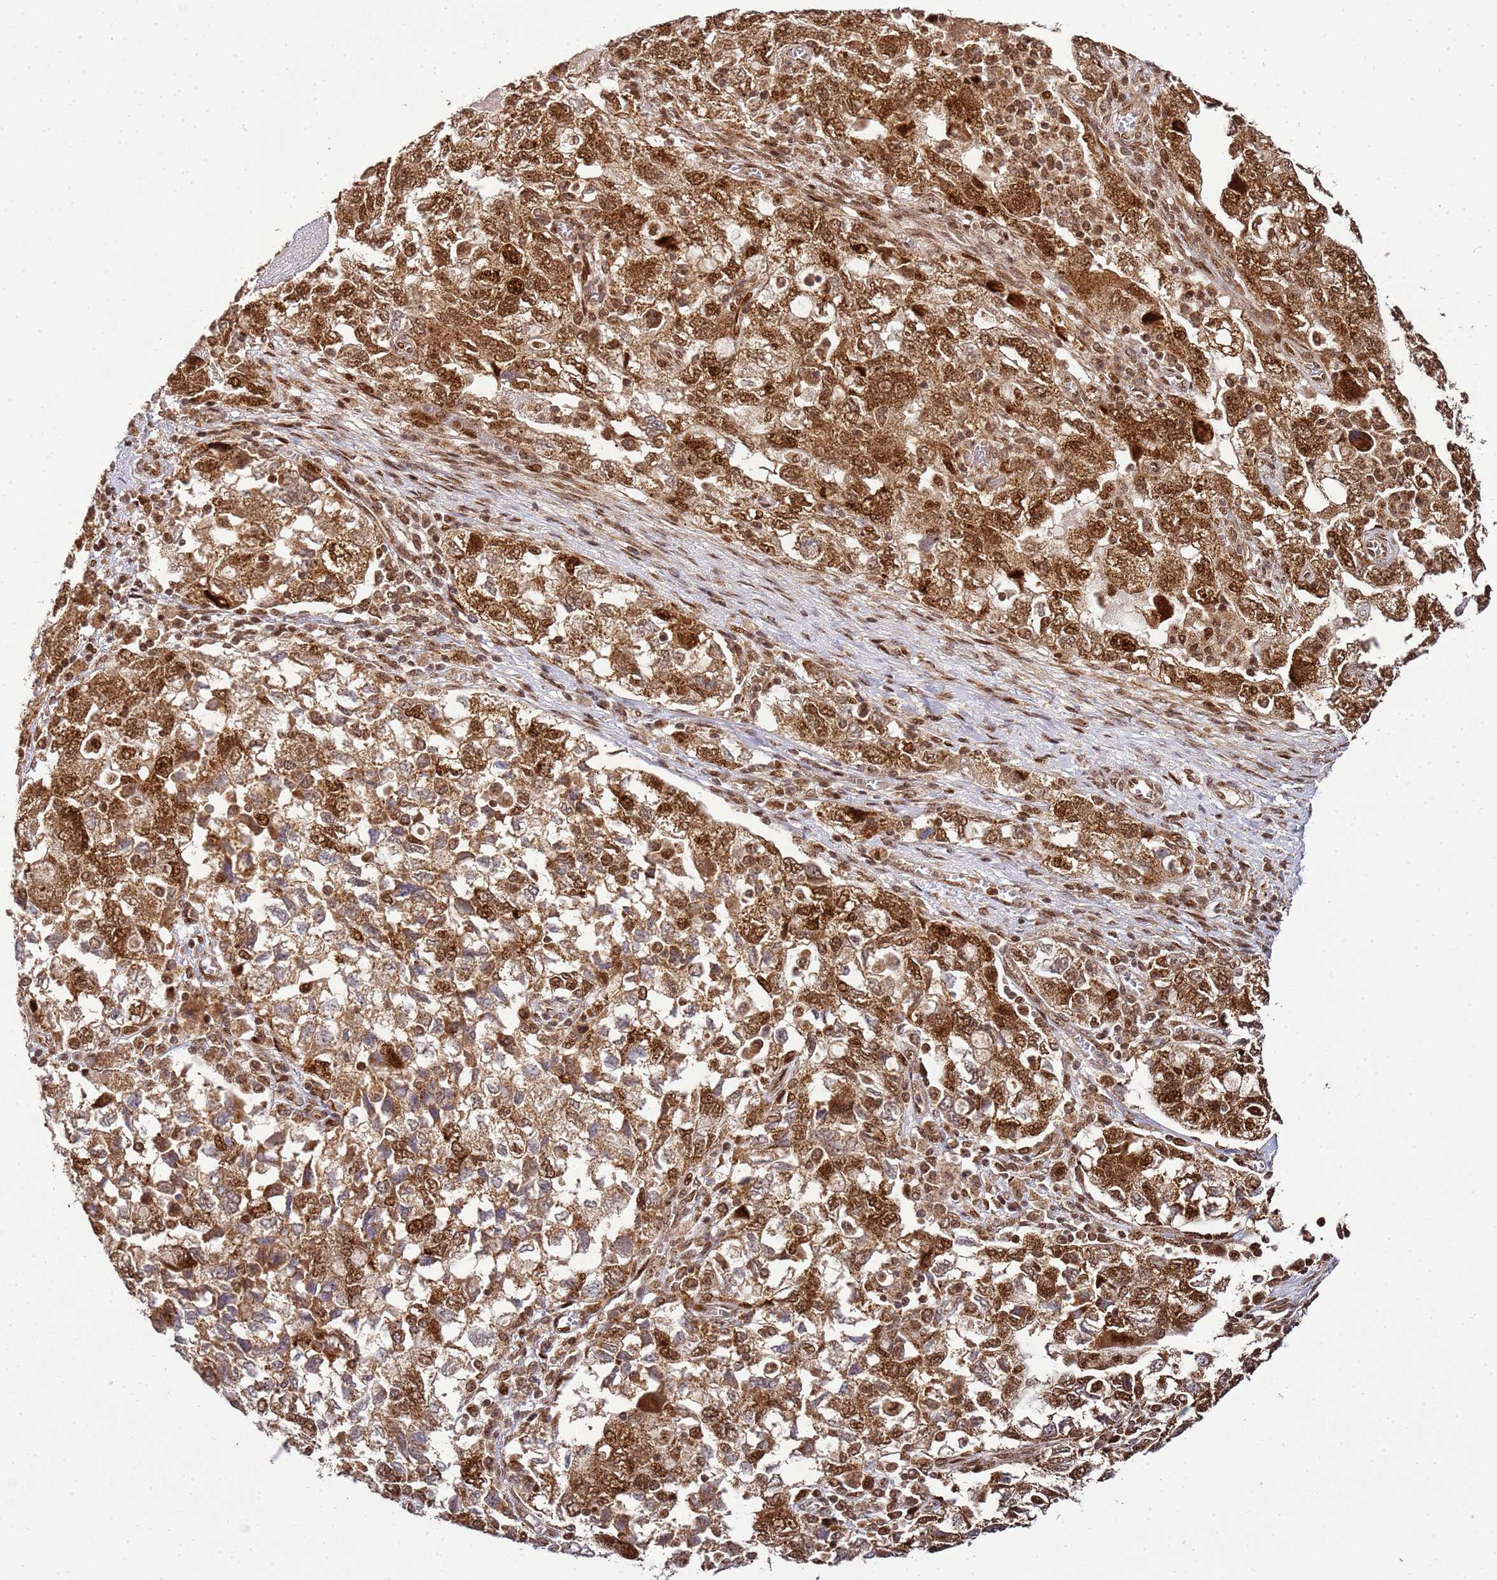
{"staining": {"intensity": "strong", "quantity": ">75%", "location": "cytoplasmic/membranous,nuclear"}, "tissue": "ovarian cancer", "cell_type": "Tumor cells", "image_type": "cancer", "snomed": [{"axis": "morphology", "description": "Carcinoma, NOS"}, {"axis": "morphology", "description": "Cystadenocarcinoma, serous, NOS"}, {"axis": "topography", "description": "Ovary"}], "caption": "This is an image of immunohistochemistry (IHC) staining of serous cystadenocarcinoma (ovarian), which shows strong expression in the cytoplasmic/membranous and nuclear of tumor cells.", "gene": "PEX14", "patient": {"sex": "female", "age": 69}}